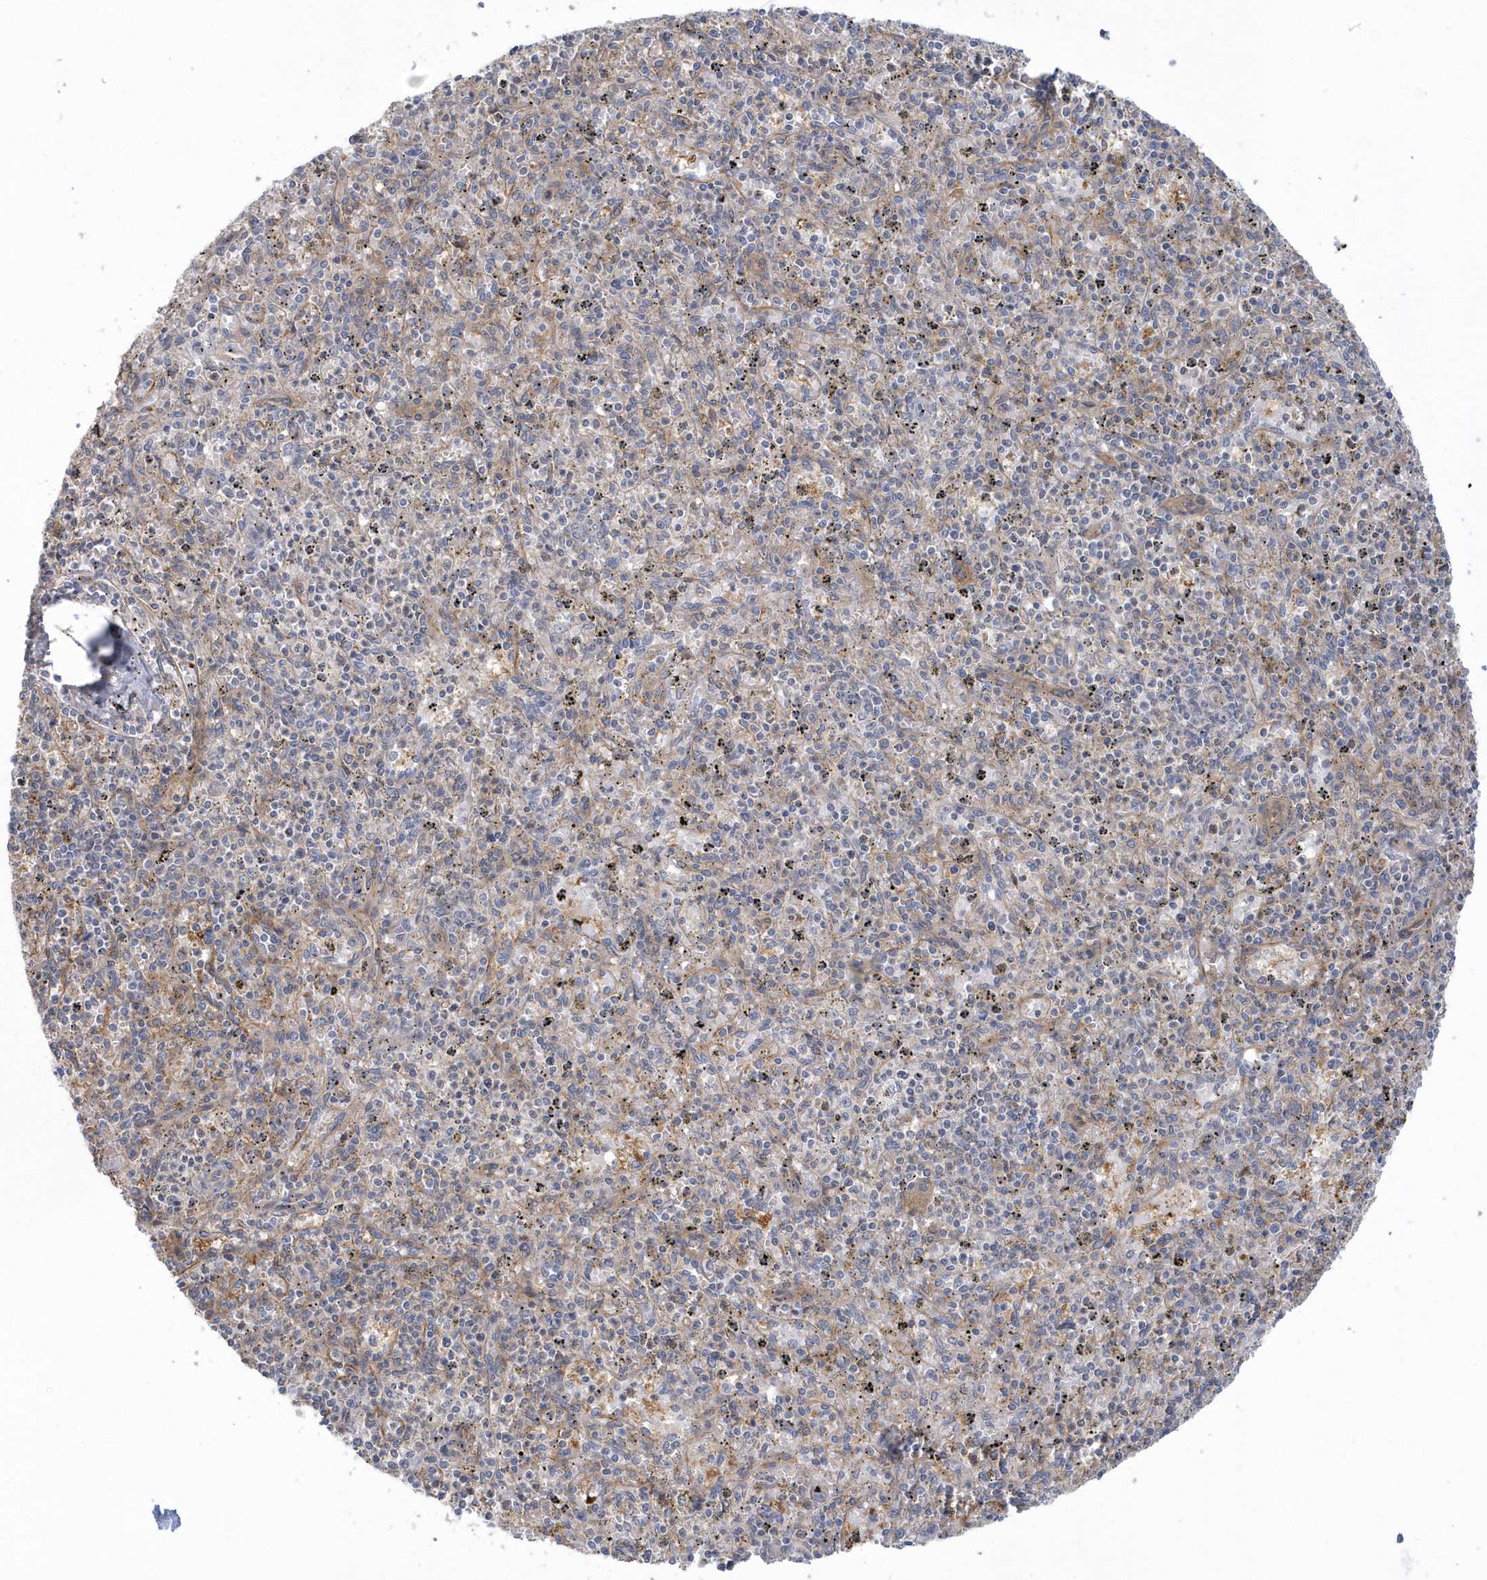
{"staining": {"intensity": "negative", "quantity": "none", "location": "none"}, "tissue": "spleen", "cell_type": "Cells in red pulp", "image_type": "normal", "snomed": [{"axis": "morphology", "description": "Normal tissue, NOS"}, {"axis": "topography", "description": "Spleen"}], "caption": "A high-resolution histopathology image shows IHC staining of benign spleen, which shows no significant expression in cells in red pulp.", "gene": "RAI14", "patient": {"sex": "male", "age": 72}}